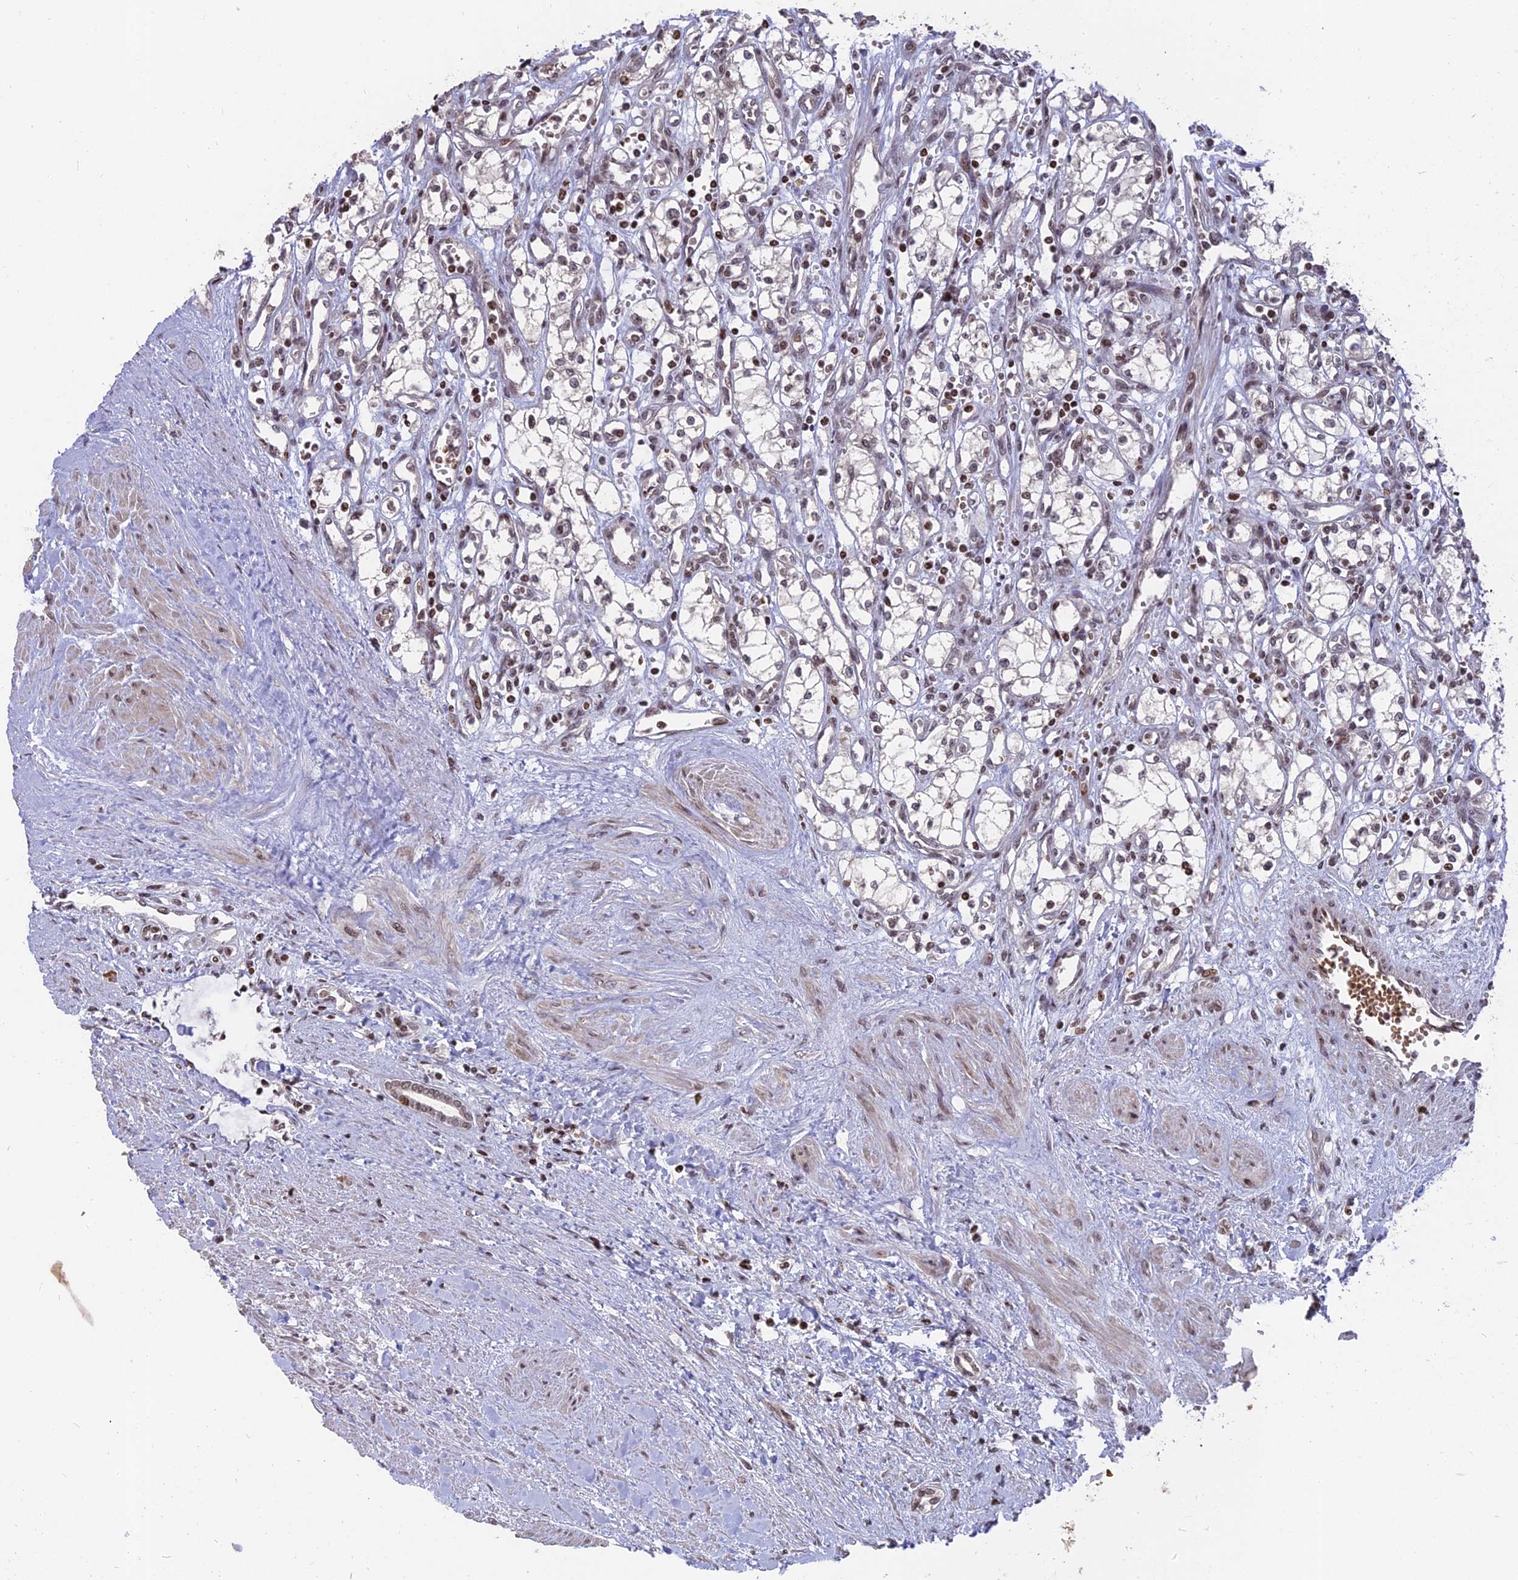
{"staining": {"intensity": "weak", "quantity": "<25%", "location": "nuclear"}, "tissue": "renal cancer", "cell_type": "Tumor cells", "image_type": "cancer", "snomed": [{"axis": "morphology", "description": "Adenocarcinoma, NOS"}, {"axis": "topography", "description": "Kidney"}], "caption": "The image demonstrates no significant expression in tumor cells of renal cancer (adenocarcinoma). (Stains: DAB immunohistochemistry (IHC) with hematoxylin counter stain, Microscopy: brightfield microscopy at high magnification).", "gene": "NR1H3", "patient": {"sex": "male", "age": 59}}